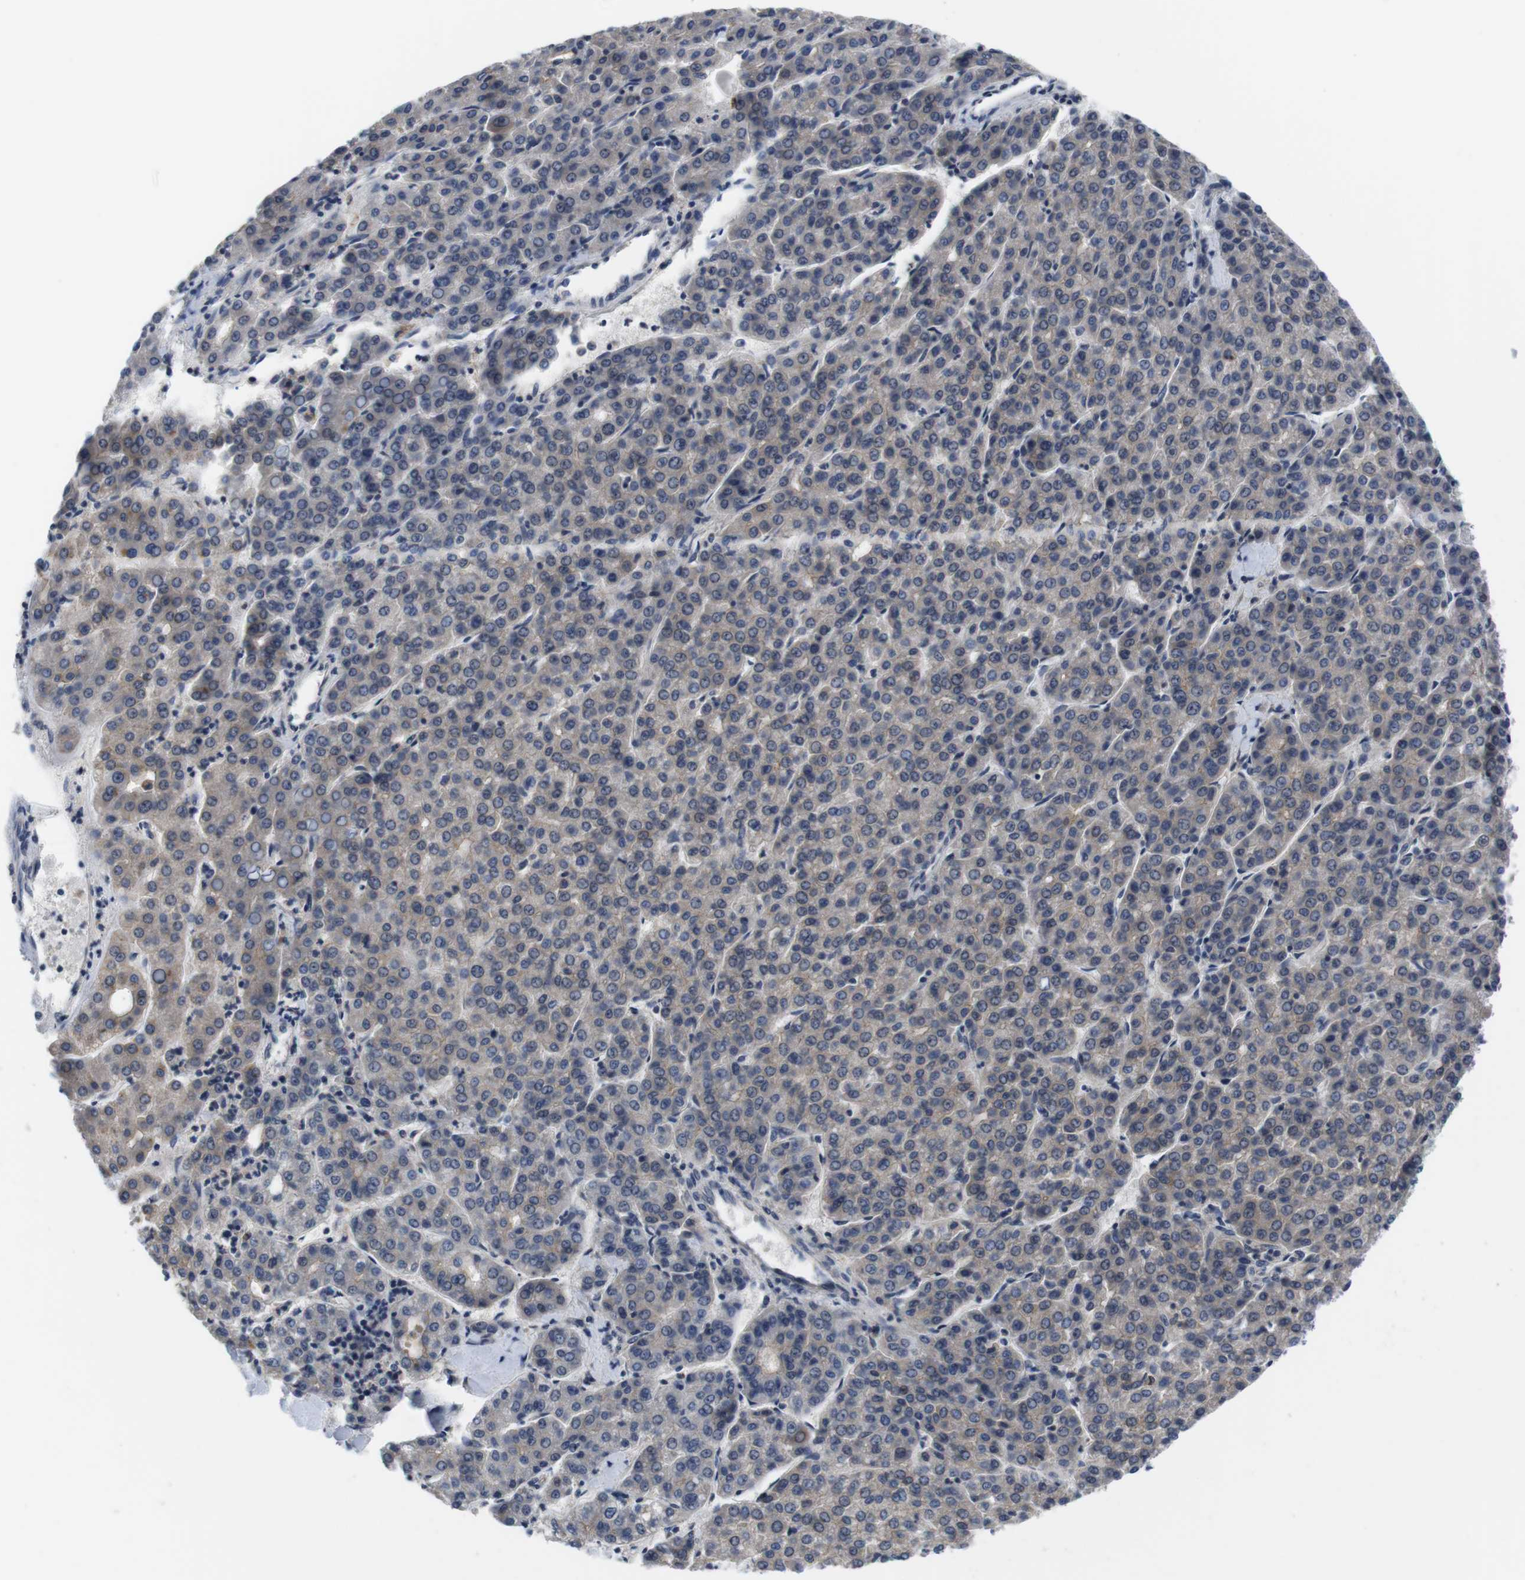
{"staining": {"intensity": "negative", "quantity": "none", "location": "none"}, "tissue": "liver cancer", "cell_type": "Tumor cells", "image_type": "cancer", "snomed": [{"axis": "morphology", "description": "Carcinoma, Hepatocellular, NOS"}, {"axis": "topography", "description": "Liver"}], "caption": "A micrograph of liver cancer (hepatocellular carcinoma) stained for a protein exhibits no brown staining in tumor cells.", "gene": "FADD", "patient": {"sex": "male", "age": 65}}